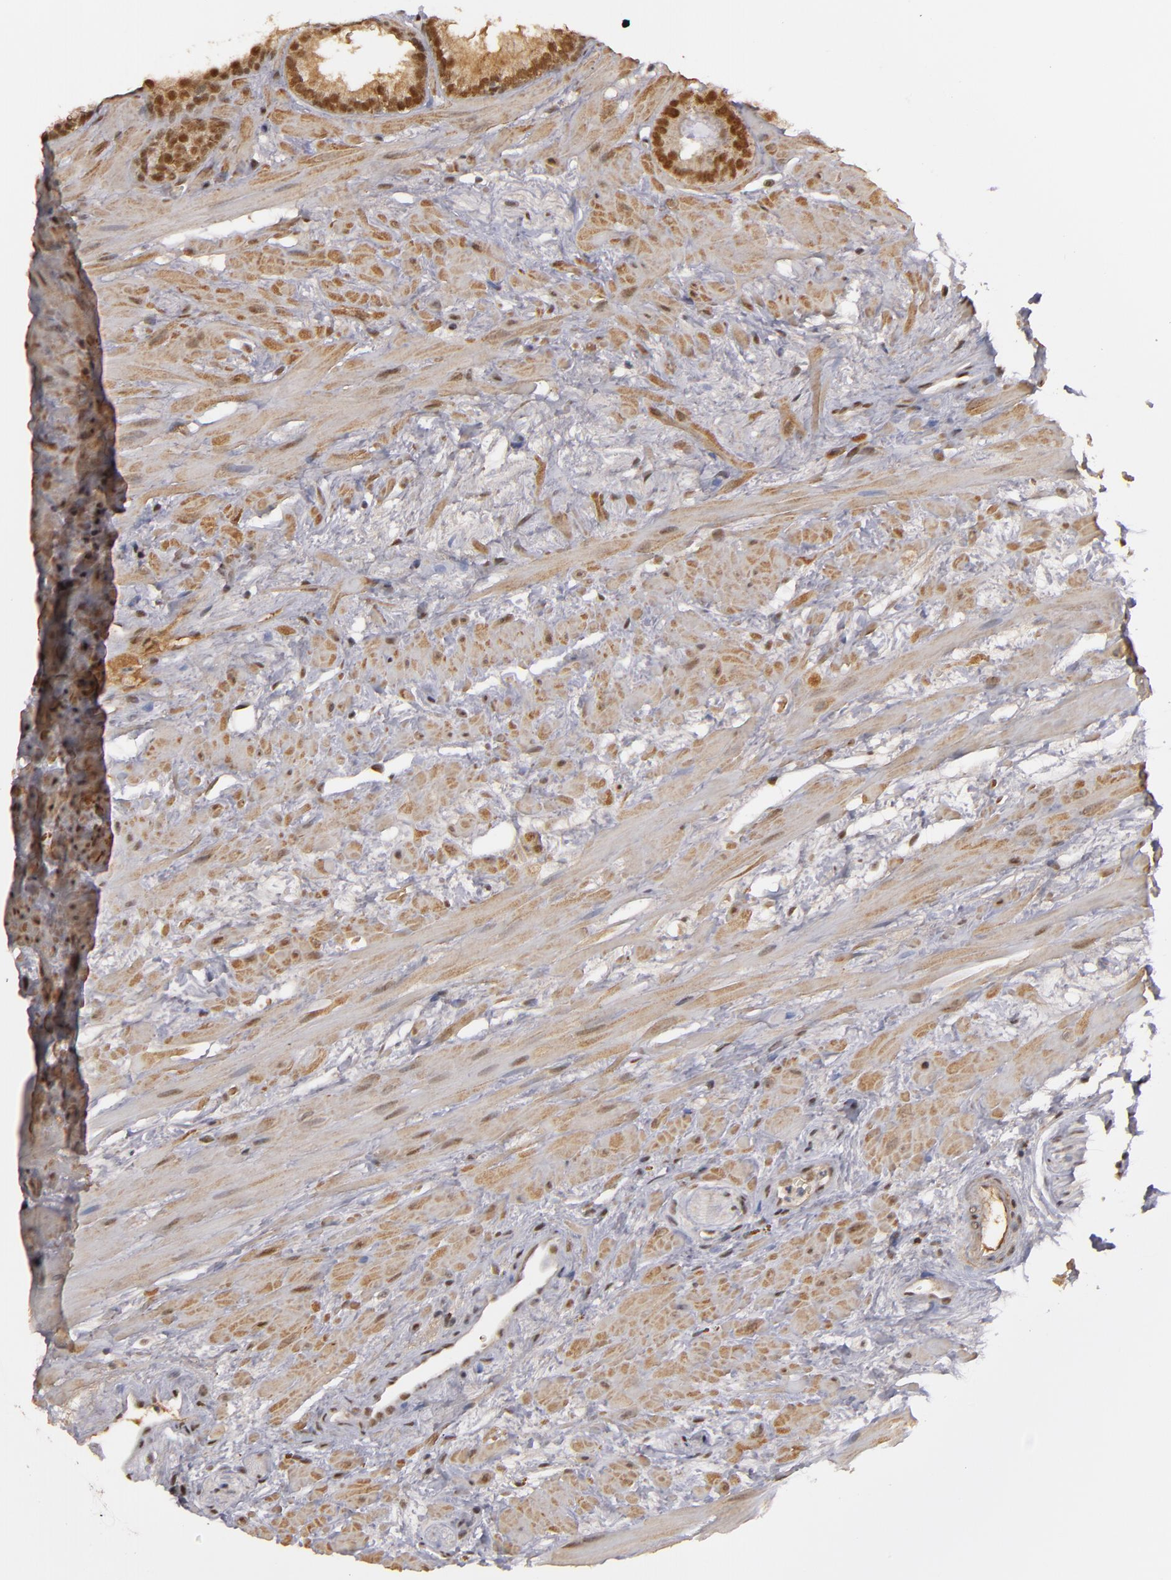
{"staining": {"intensity": "moderate", "quantity": ">75%", "location": "nuclear"}, "tissue": "prostate cancer", "cell_type": "Tumor cells", "image_type": "cancer", "snomed": [{"axis": "morphology", "description": "Adenocarcinoma, Low grade"}, {"axis": "topography", "description": "Prostate"}], "caption": "The immunohistochemical stain labels moderate nuclear staining in tumor cells of adenocarcinoma (low-grade) (prostate) tissue. The staining was performed using DAB to visualize the protein expression in brown, while the nuclei were stained in blue with hematoxylin (Magnification: 20x).", "gene": "ZNF234", "patient": {"sex": "male", "age": 57}}